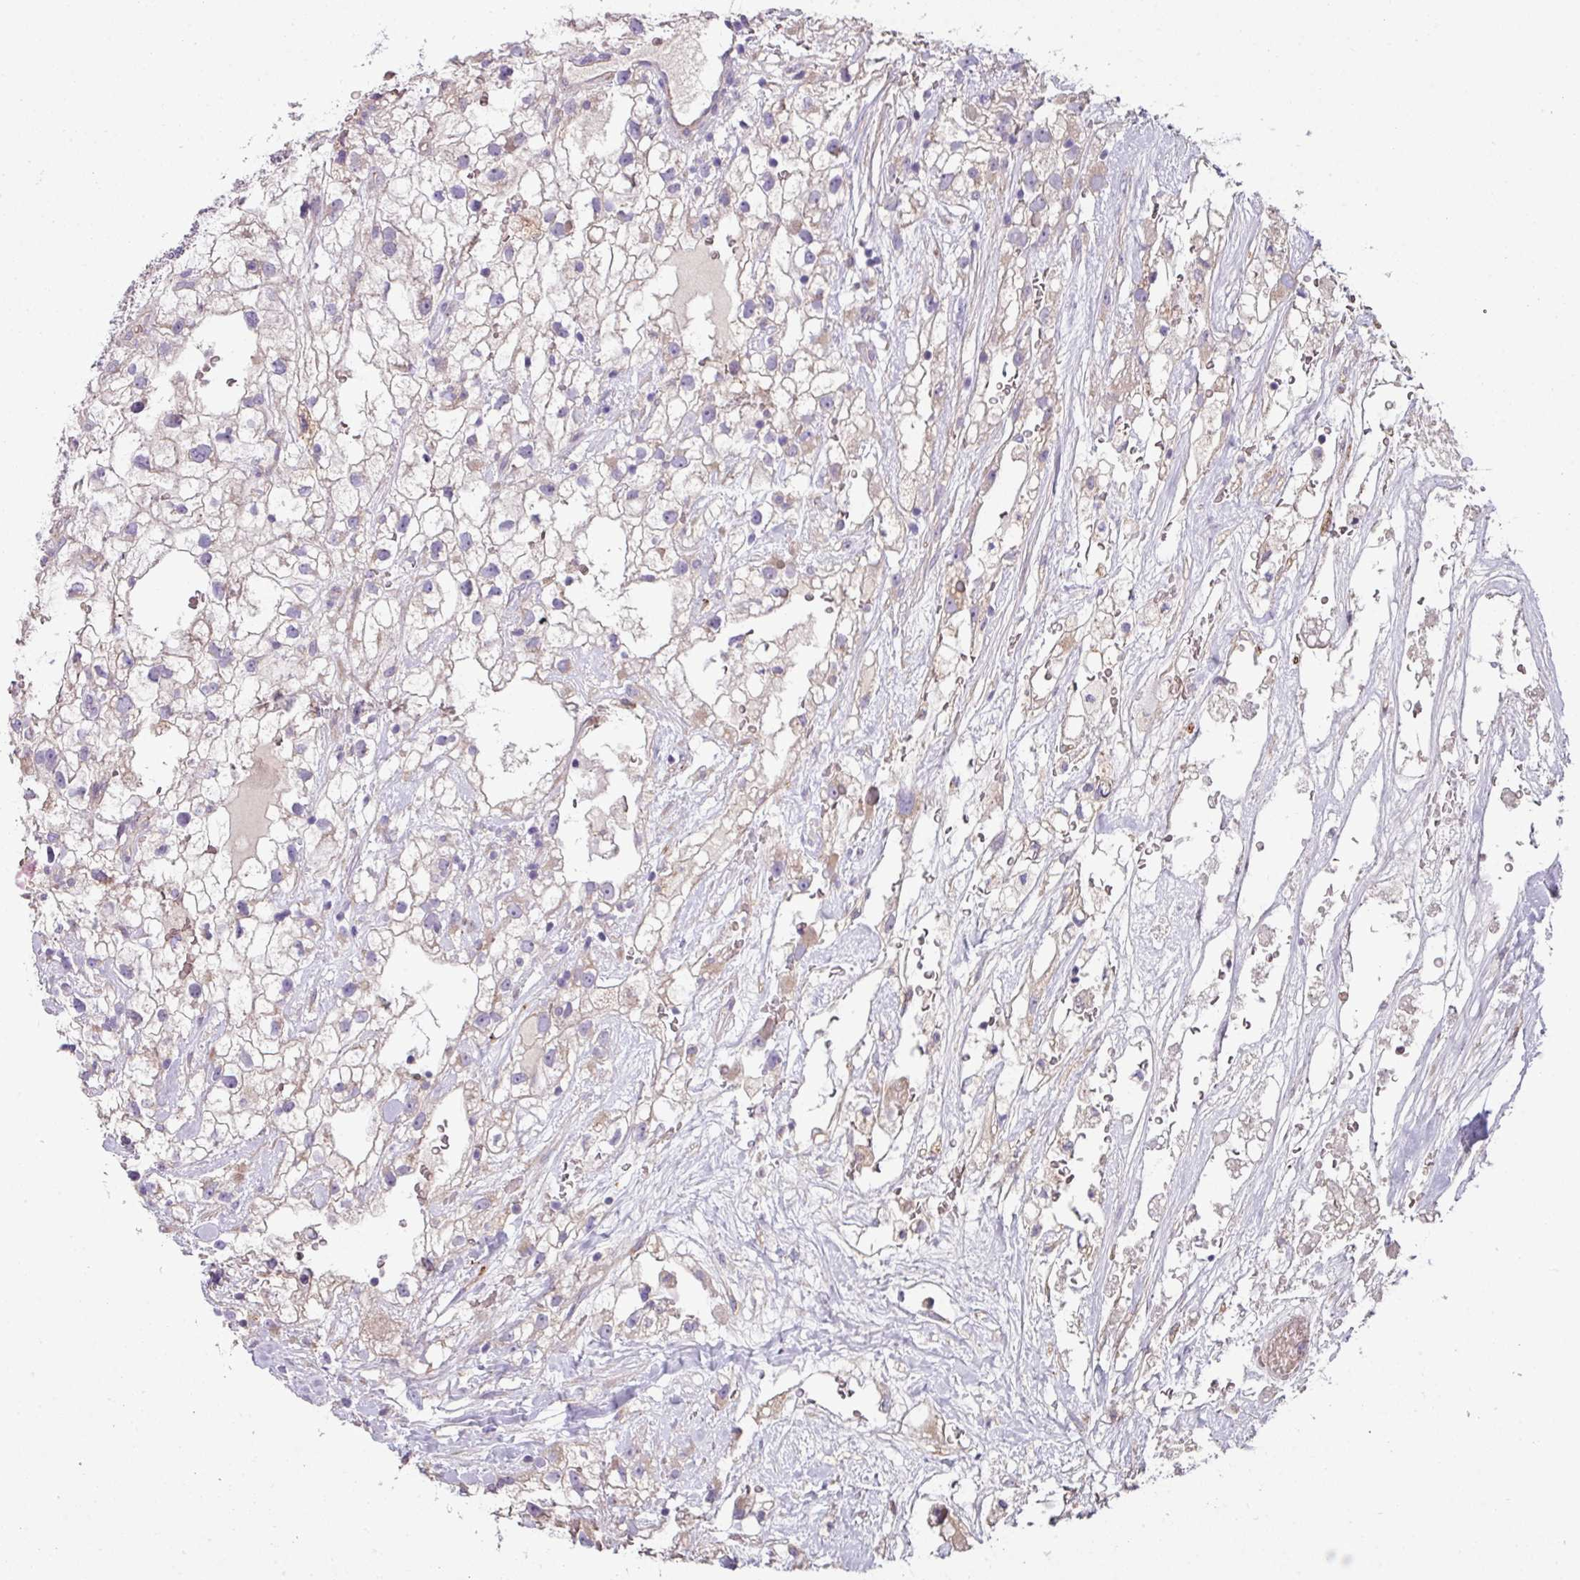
{"staining": {"intensity": "weak", "quantity": "<25%", "location": "cytoplasmic/membranous"}, "tissue": "renal cancer", "cell_type": "Tumor cells", "image_type": "cancer", "snomed": [{"axis": "morphology", "description": "Adenocarcinoma, NOS"}, {"axis": "topography", "description": "Kidney"}], "caption": "Tumor cells are negative for protein expression in human renal cancer.", "gene": "LRRC9", "patient": {"sex": "male", "age": 59}}